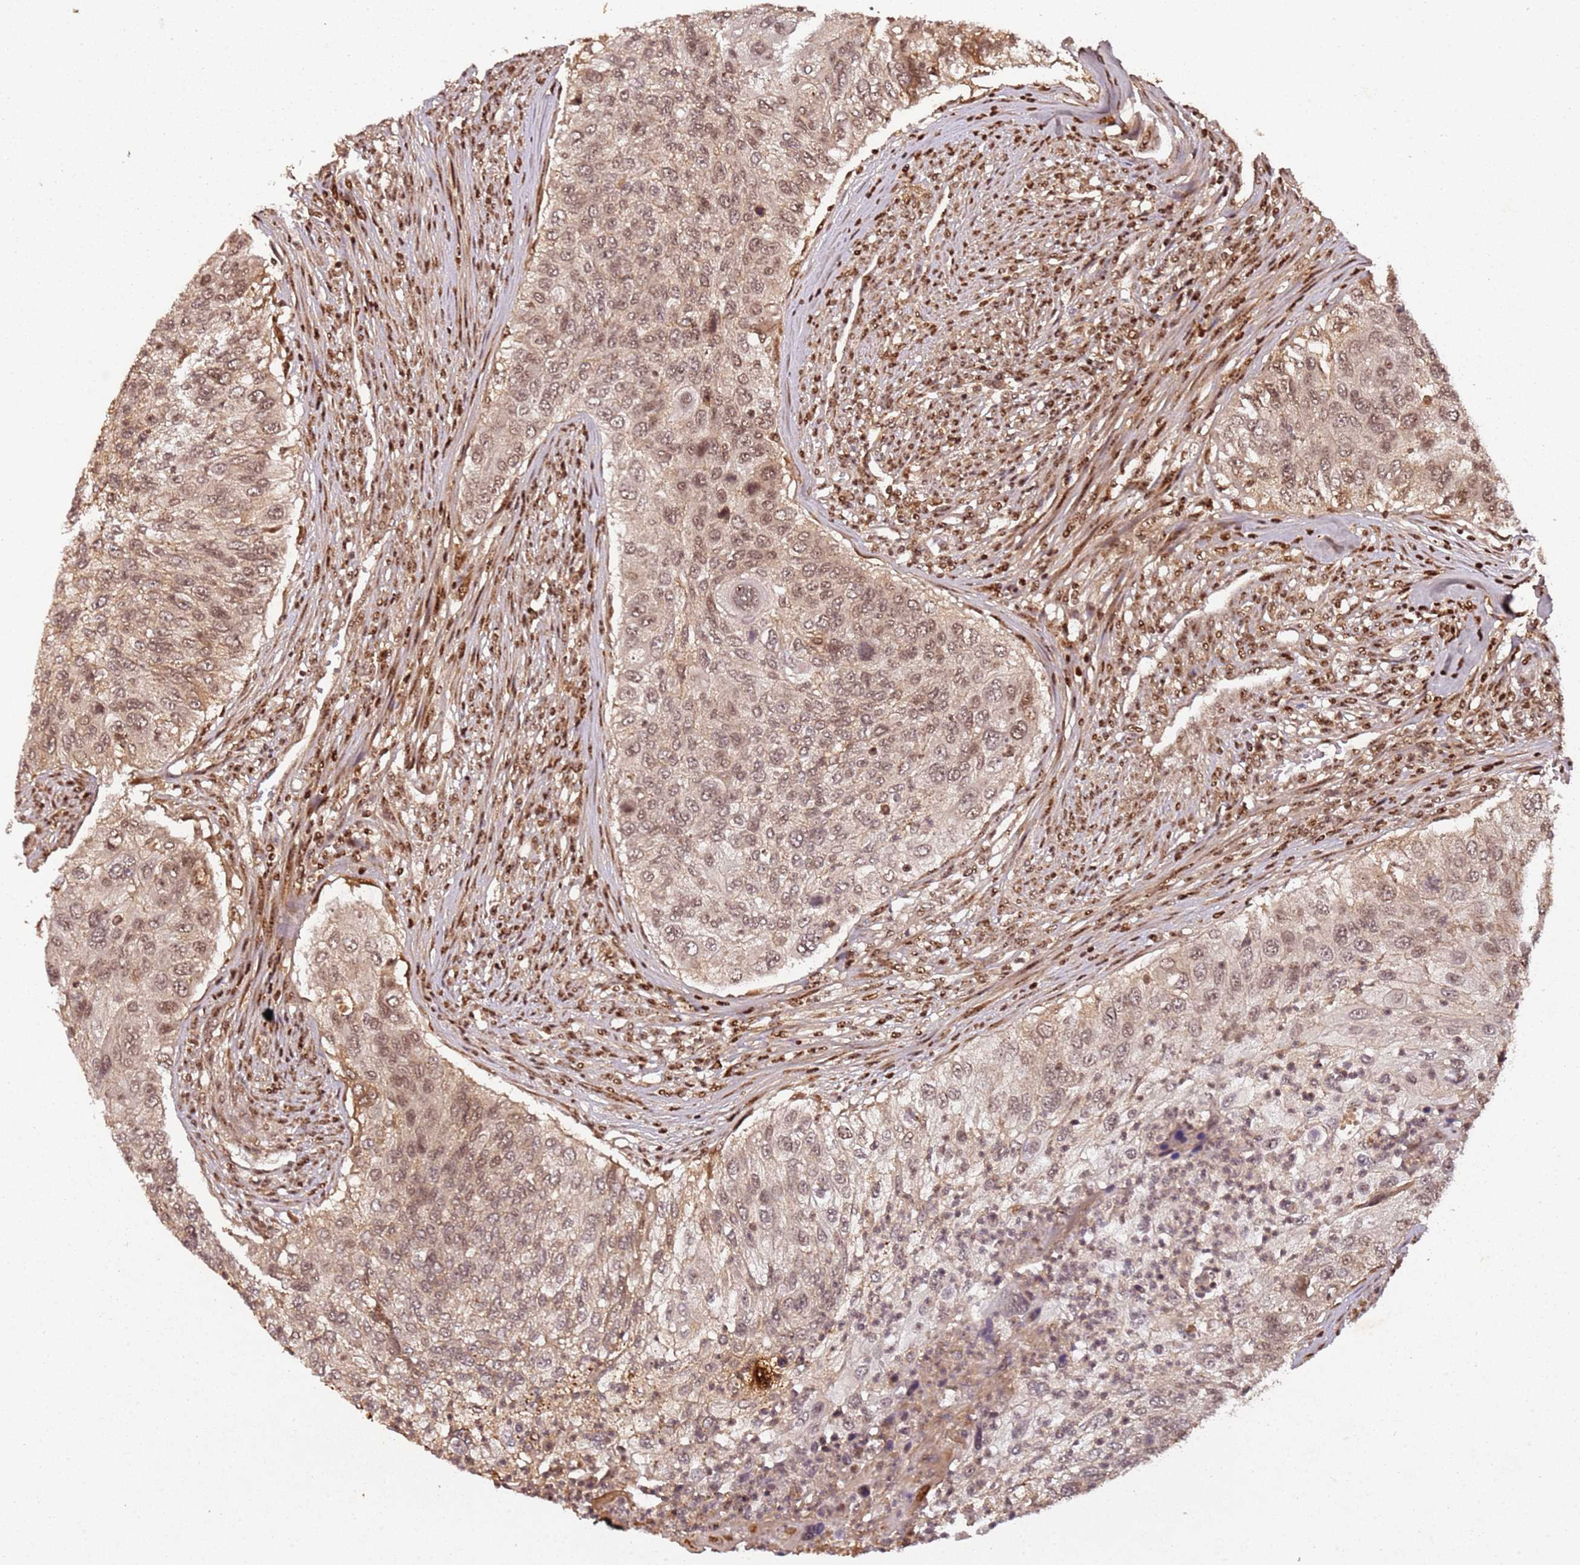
{"staining": {"intensity": "moderate", "quantity": ">75%", "location": "nuclear"}, "tissue": "urothelial cancer", "cell_type": "Tumor cells", "image_type": "cancer", "snomed": [{"axis": "morphology", "description": "Urothelial carcinoma, High grade"}, {"axis": "topography", "description": "Urinary bladder"}], "caption": "Moderate nuclear positivity for a protein is appreciated in approximately >75% of tumor cells of high-grade urothelial carcinoma using immunohistochemistry (IHC).", "gene": "COL1A2", "patient": {"sex": "female", "age": 60}}